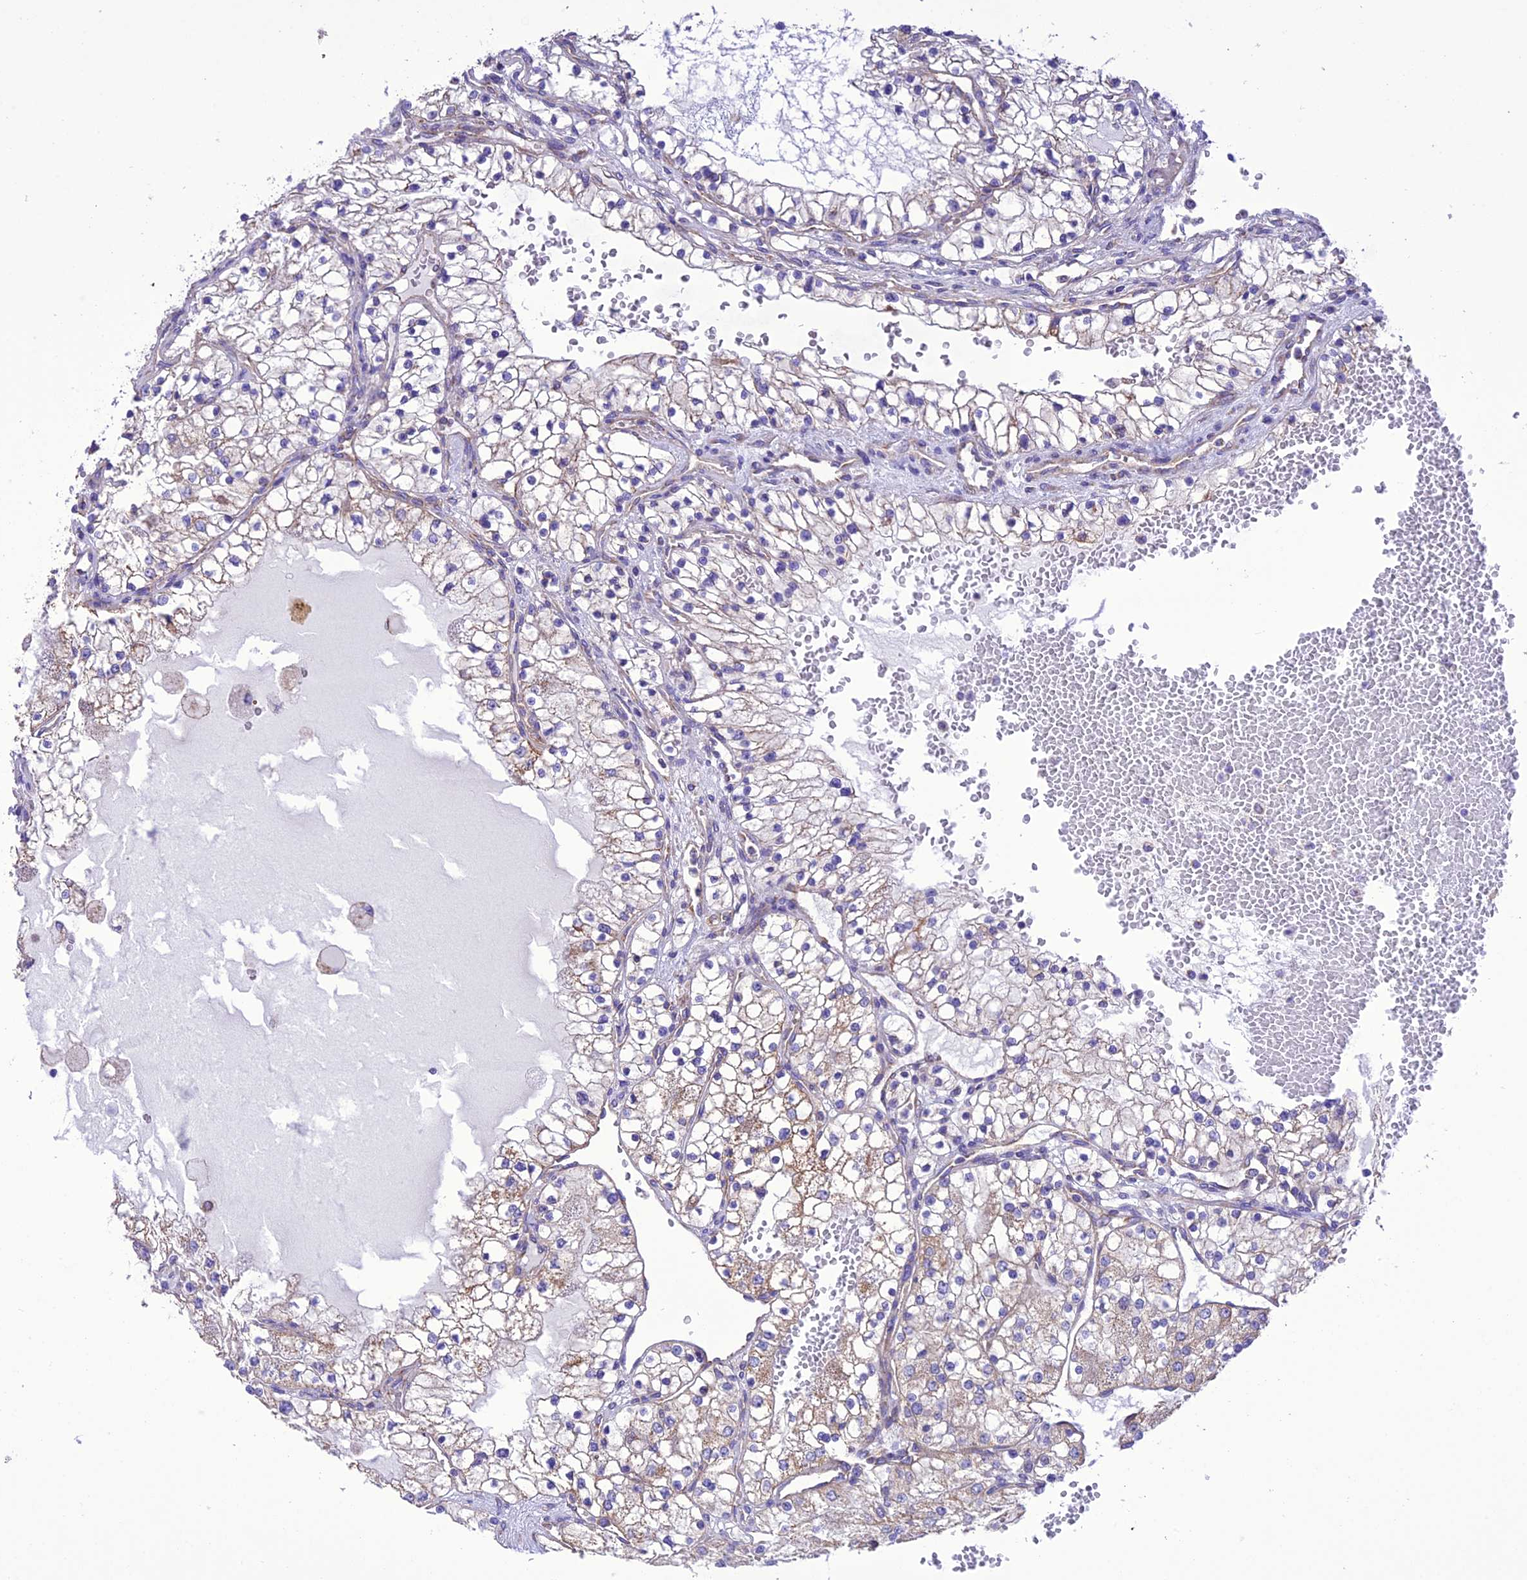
{"staining": {"intensity": "moderate", "quantity": "<25%", "location": "cytoplasmic/membranous"}, "tissue": "renal cancer", "cell_type": "Tumor cells", "image_type": "cancer", "snomed": [{"axis": "morphology", "description": "Normal tissue, NOS"}, {"axis": "morphology", "description": "Adenocarcinoma, NOS"}, {"axis": "topography", "description": "Kidney"}], "caption": "Immunohistochemical staining of renal cancer displays low levels of moderate cytoplasmic/membranous protein expression in approximately <25% of tumor cells.", "gene": "MAP3K12", "patient": {"sex": "male", "age": 68}}